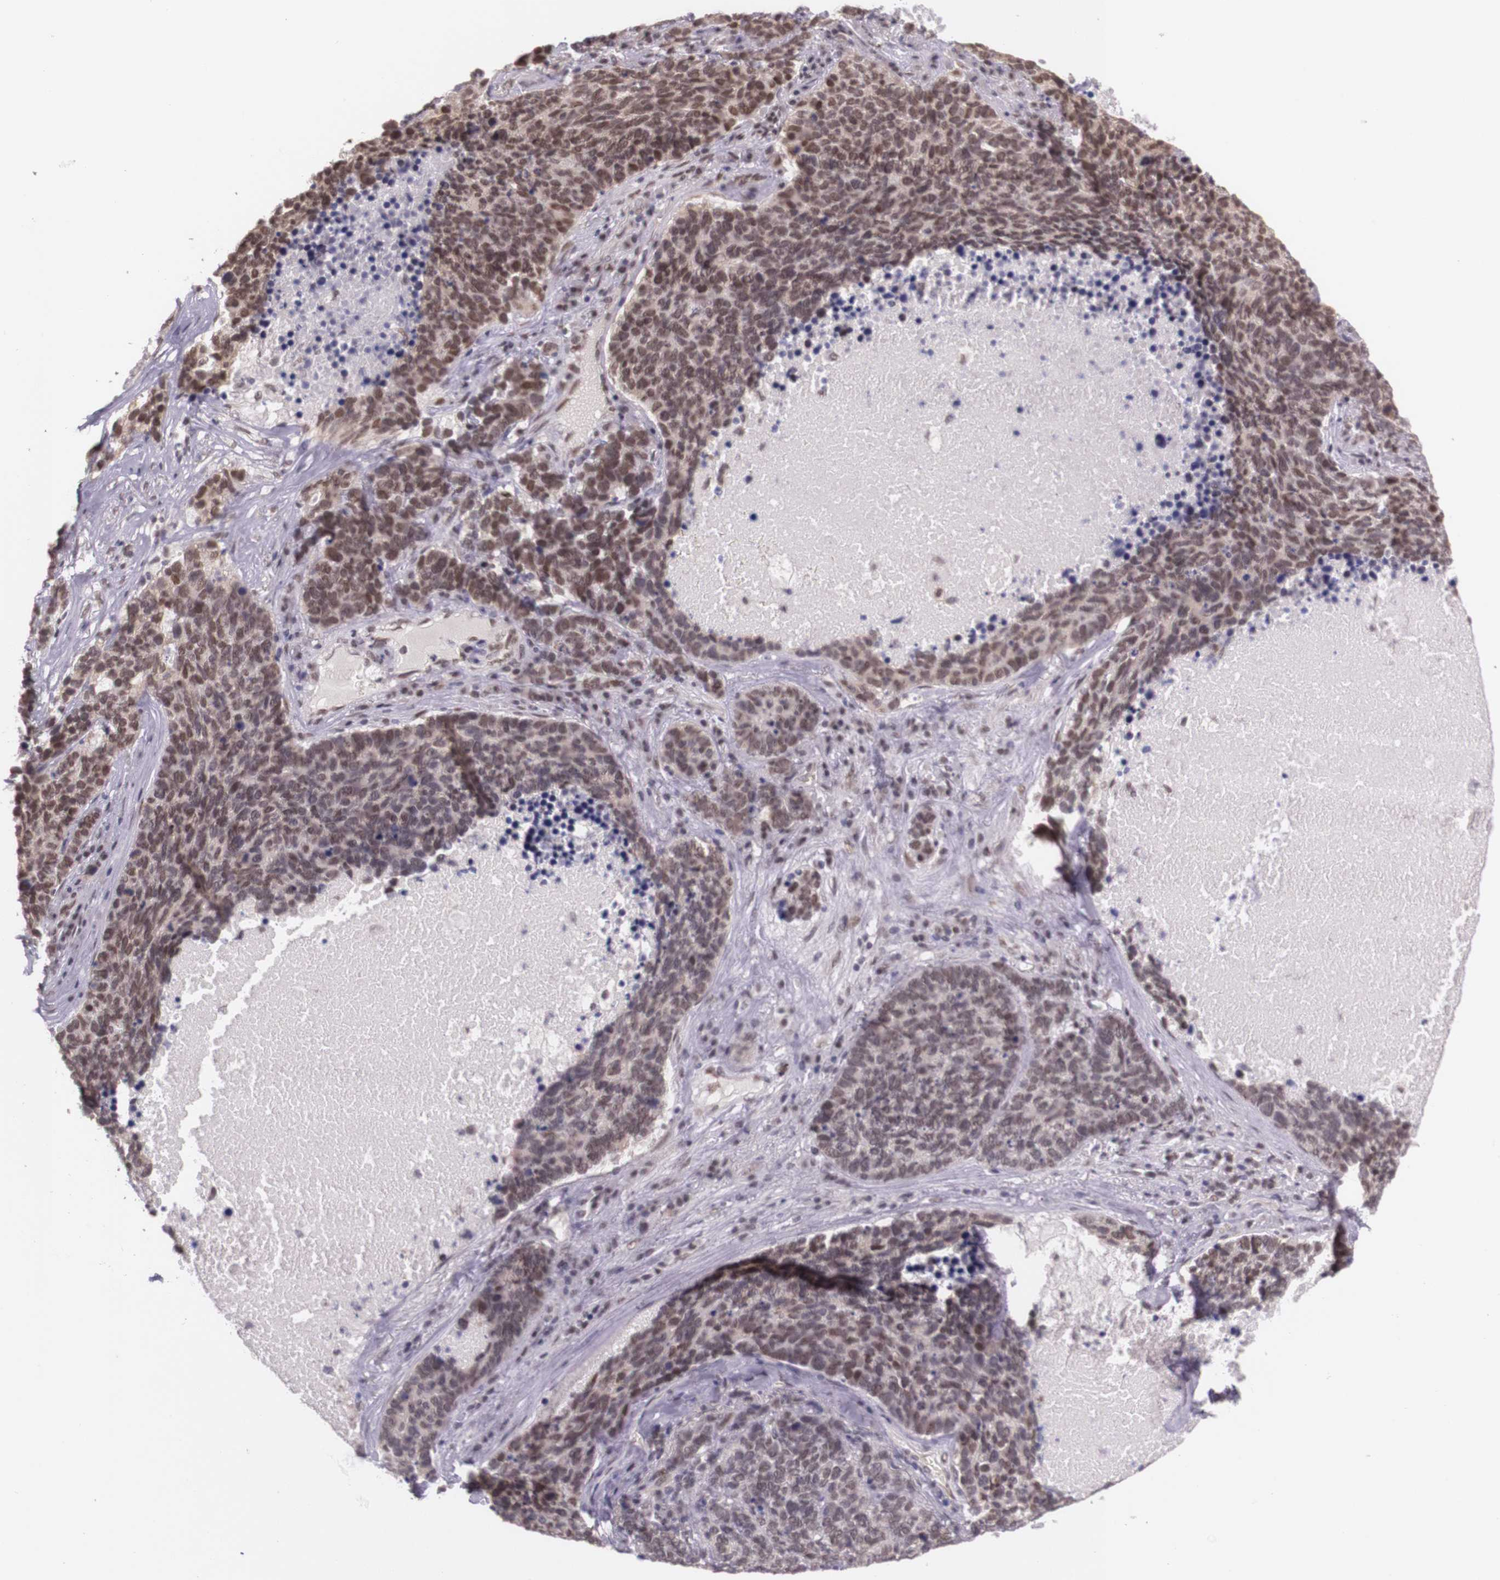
{"staining": {"intensity": "weak", "quantity": "25%-75%", "location": "nuclear"}, "tissue": "lung cancer", "cell_type": "Tumor cells", "image_type": "cancer", "snomed": [{"axis": "morphology", "description": "Neoplasm, malignant, NOS"}, {"axis": "topography", "description": "Lung"}], "caption": "Tumor cells display low levels of weak nuclear staining in approximately 25%-75% of cells in human lung malignant neoplasm.", "gene": "WDR13", "patient": {"sex": "female", "age": 75}}